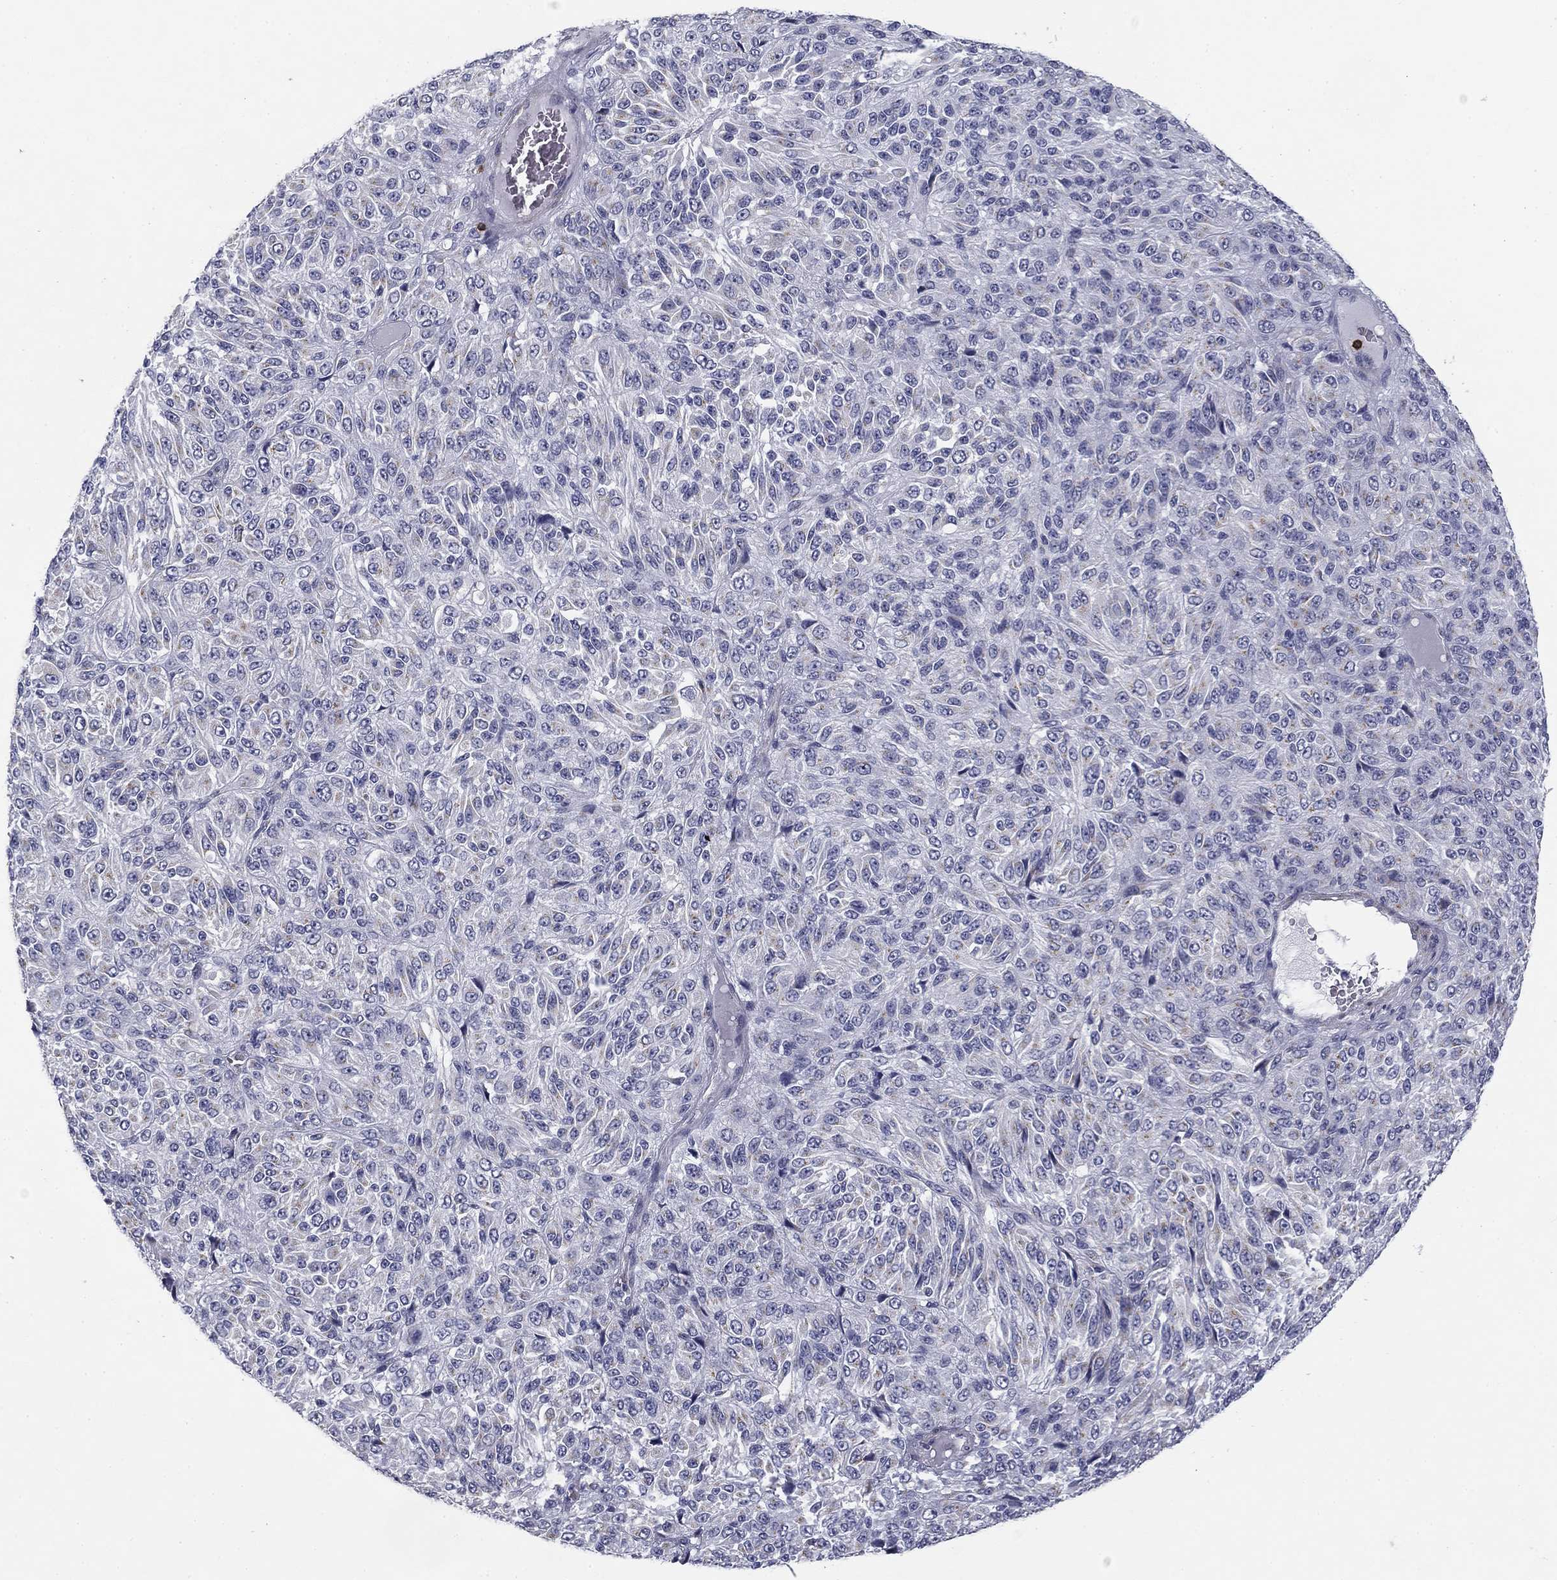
{"staining": {"intensity": "negative", "quantity": "none", "location": "none"}, "tissue": "melanoma", "cell_type": "Tumor cells", "image_type": "cancer", "snomed": [{"axis": "morphology", "description": "Malignant melanoma, Metastatic site"}, {"axis": "topography", "description": "Brain"}], "caption": "IHC of malignant melanoma (metastatic site) displays no staining in tumor cells.", "gene": "TRAT1", "patient": {"sex": "female", "age": 56}}